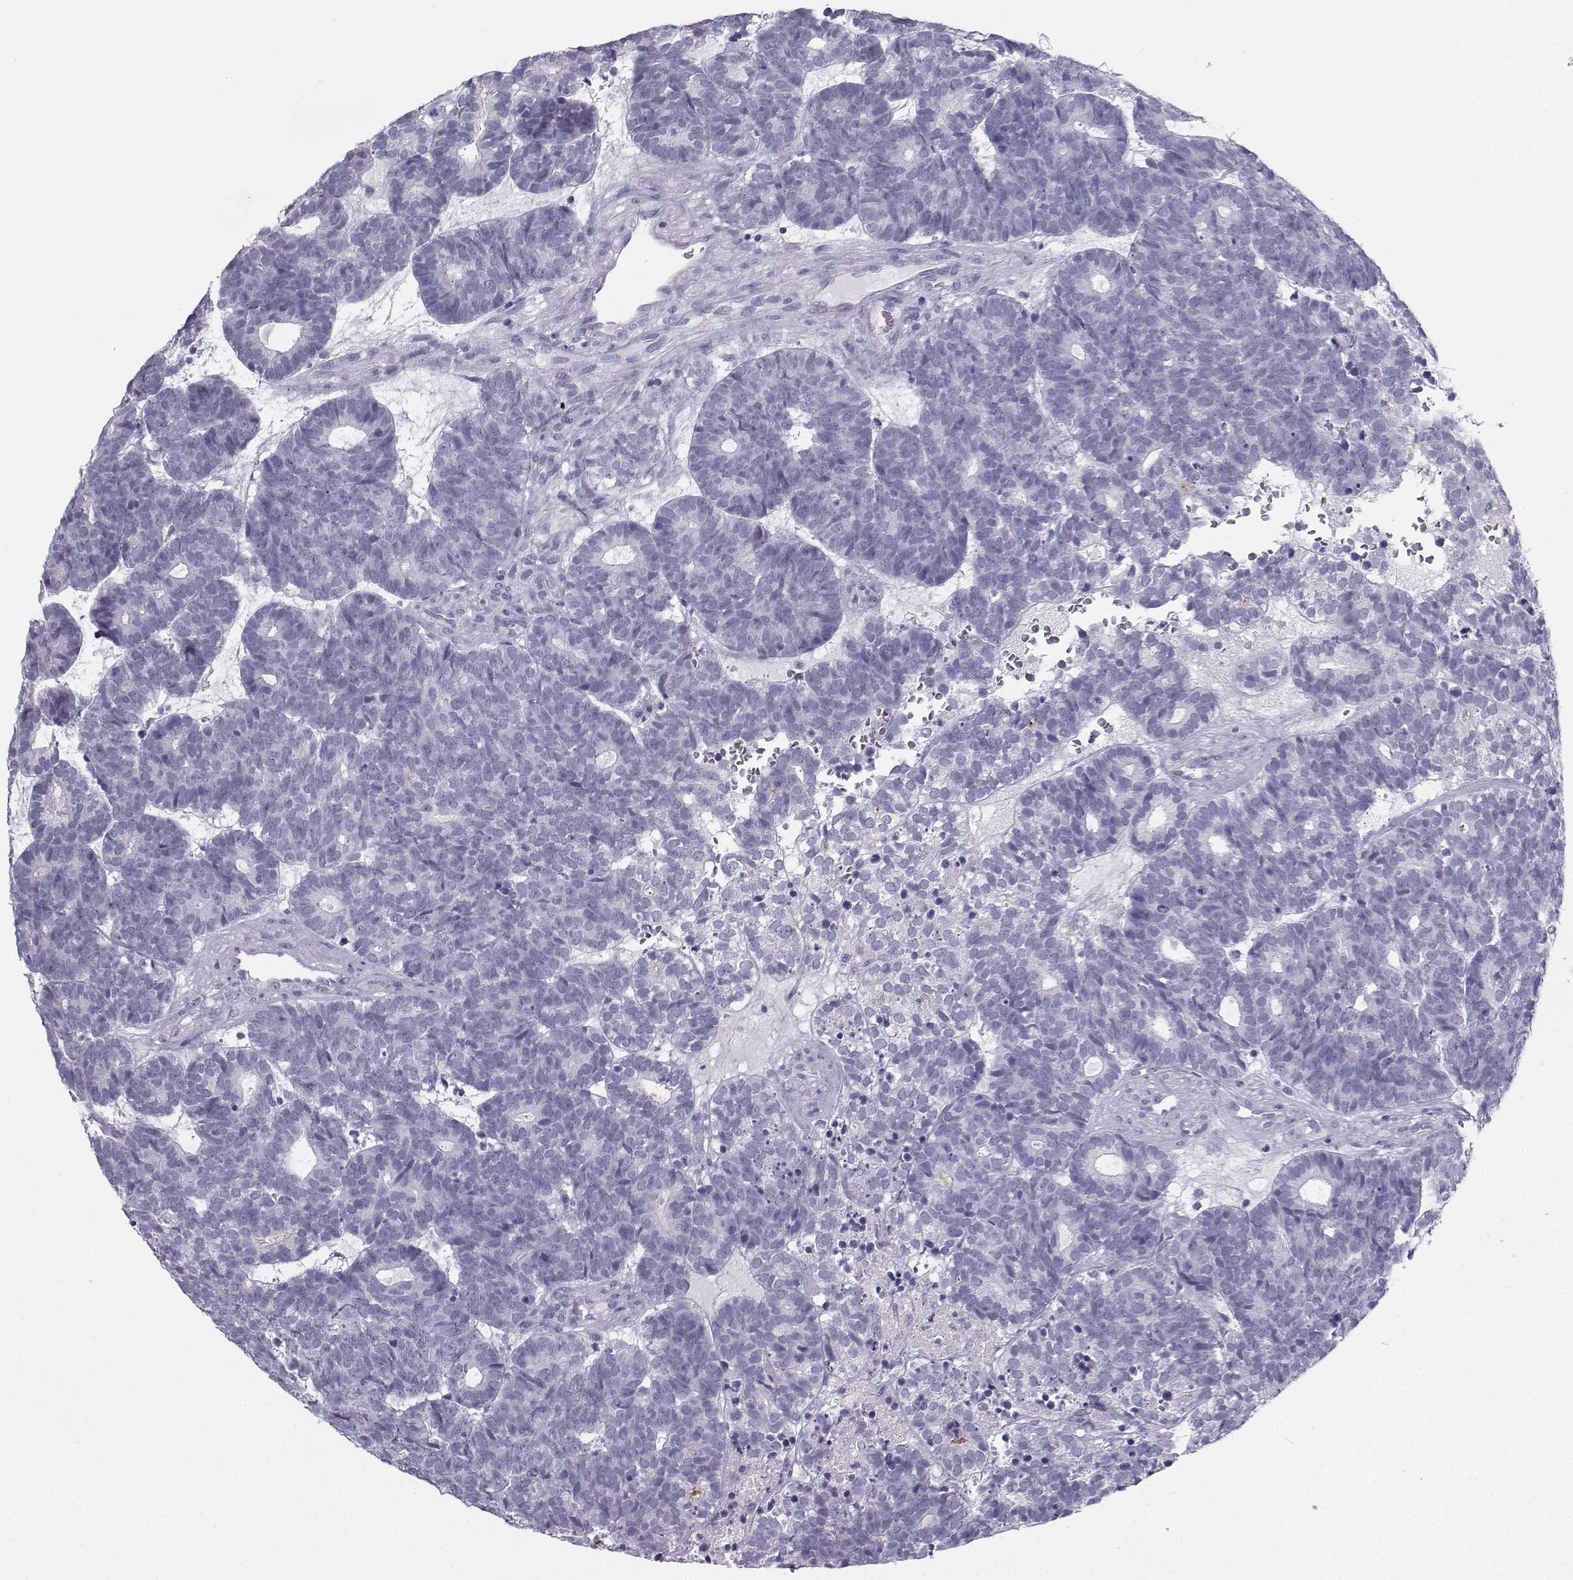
{"staining": {"intensity": "negative", "quantity": "none", "location": "none"}, "tissue": "head and neck cancer", "cell_type": "Tumor cells", "image_type": "cancer", "snomed": [{"axis": "morphology", "description": "Adenocarcinoma, NOS"}, {"axis": "topography", "description": "Head-Neck"}], "caption": "Protein analysis of adenocarcinoma (head and neck) exhibits no significant positivity in tumor cells.", "gene": "IQCD", "patient": {"sex": "female", "age": 81}}